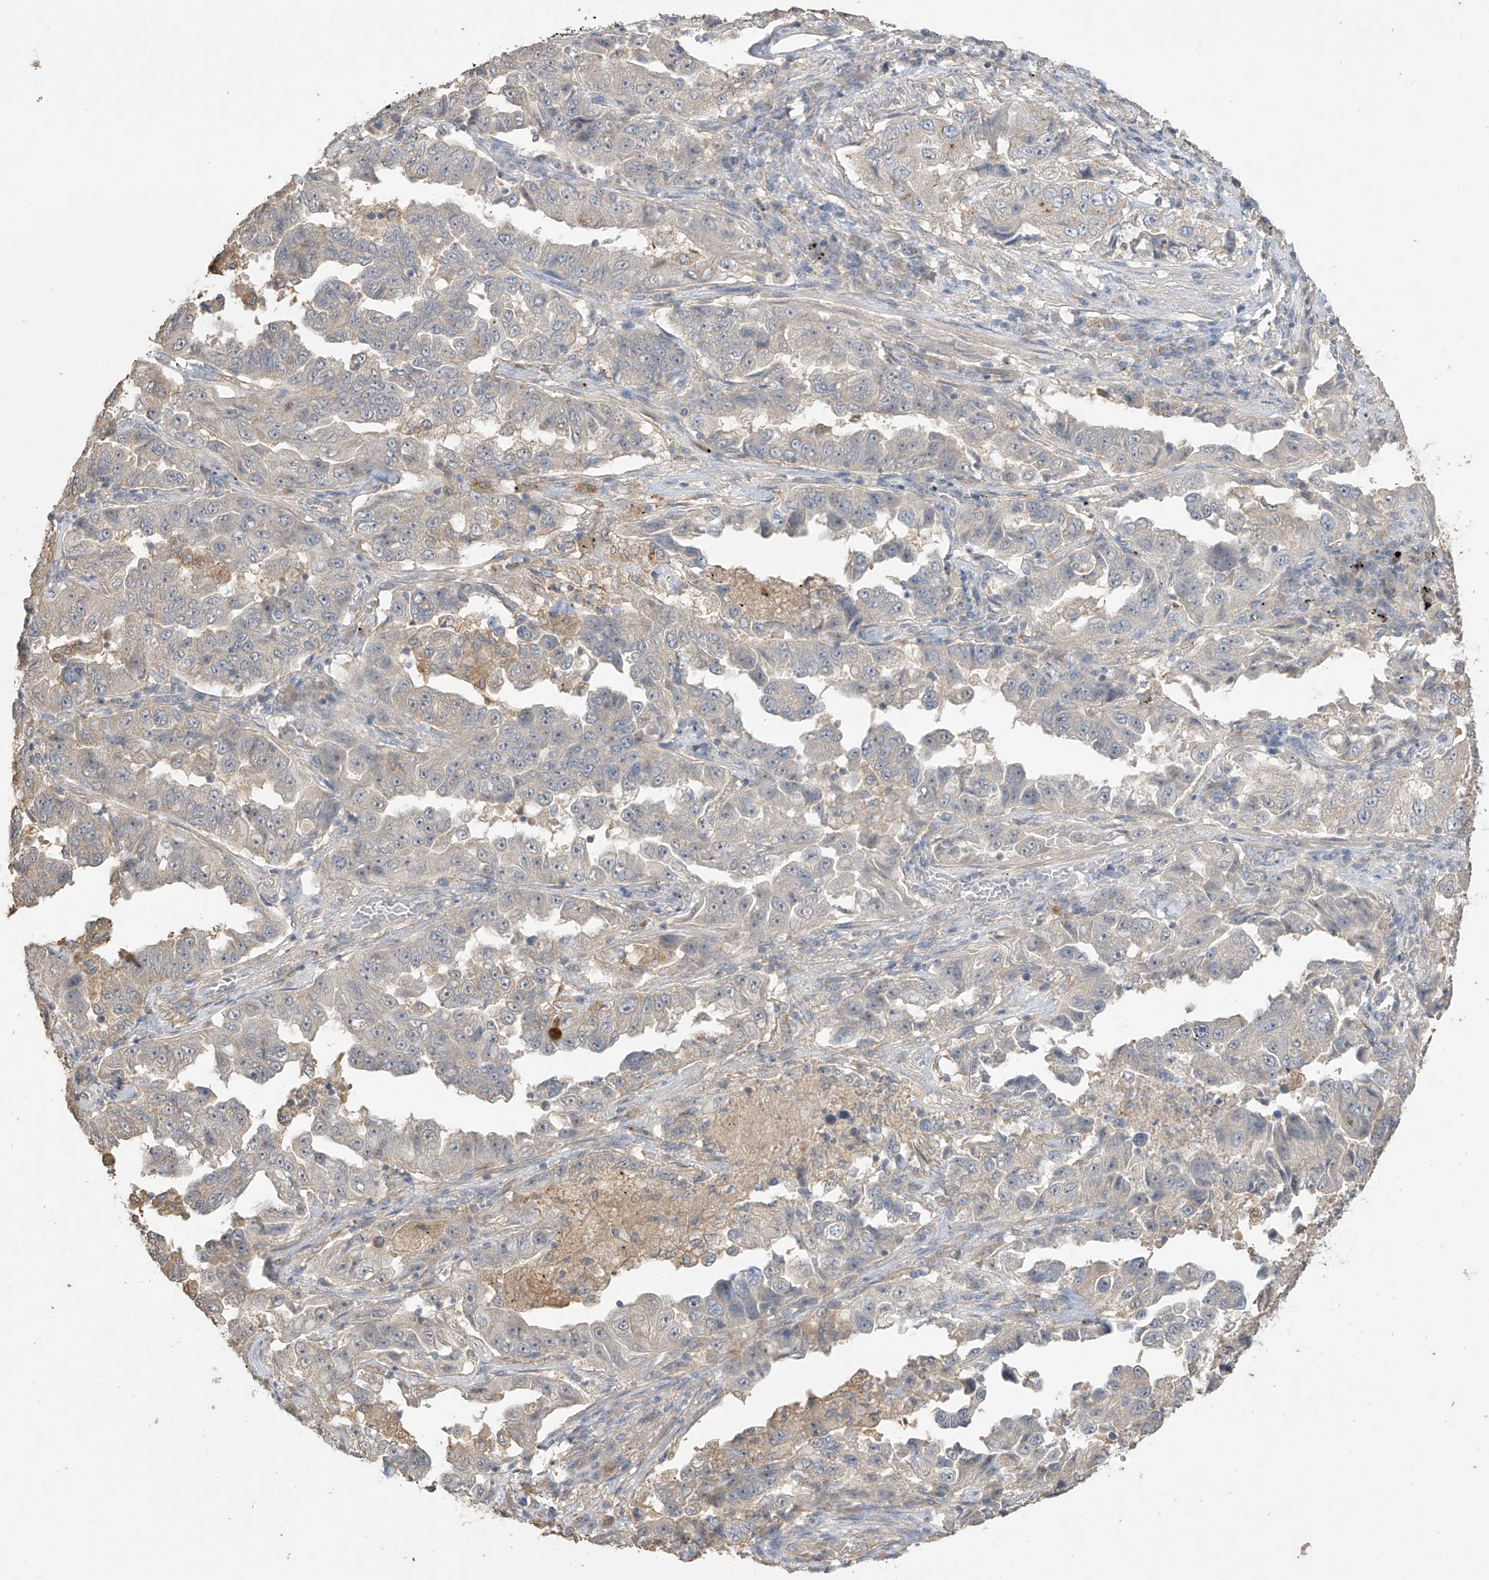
{"staining": {"intensity": "negative", "quantity": "none", "location": "none"}, "tissue": "lung cancer", "cell_type": "Tumor cells", "image_type": "cancer", "snomed": [{"axis": "morphology", "description": "Adenocarcinoma, NOS"}, {"axis": "topography", "description": "Lung"}], "caption": "The photomicrograph exhibits no staining of tumor cells in lung adenocarcinoma.", "gene": "SLFN14", "patient": {"sex": "female", "age": 51}}